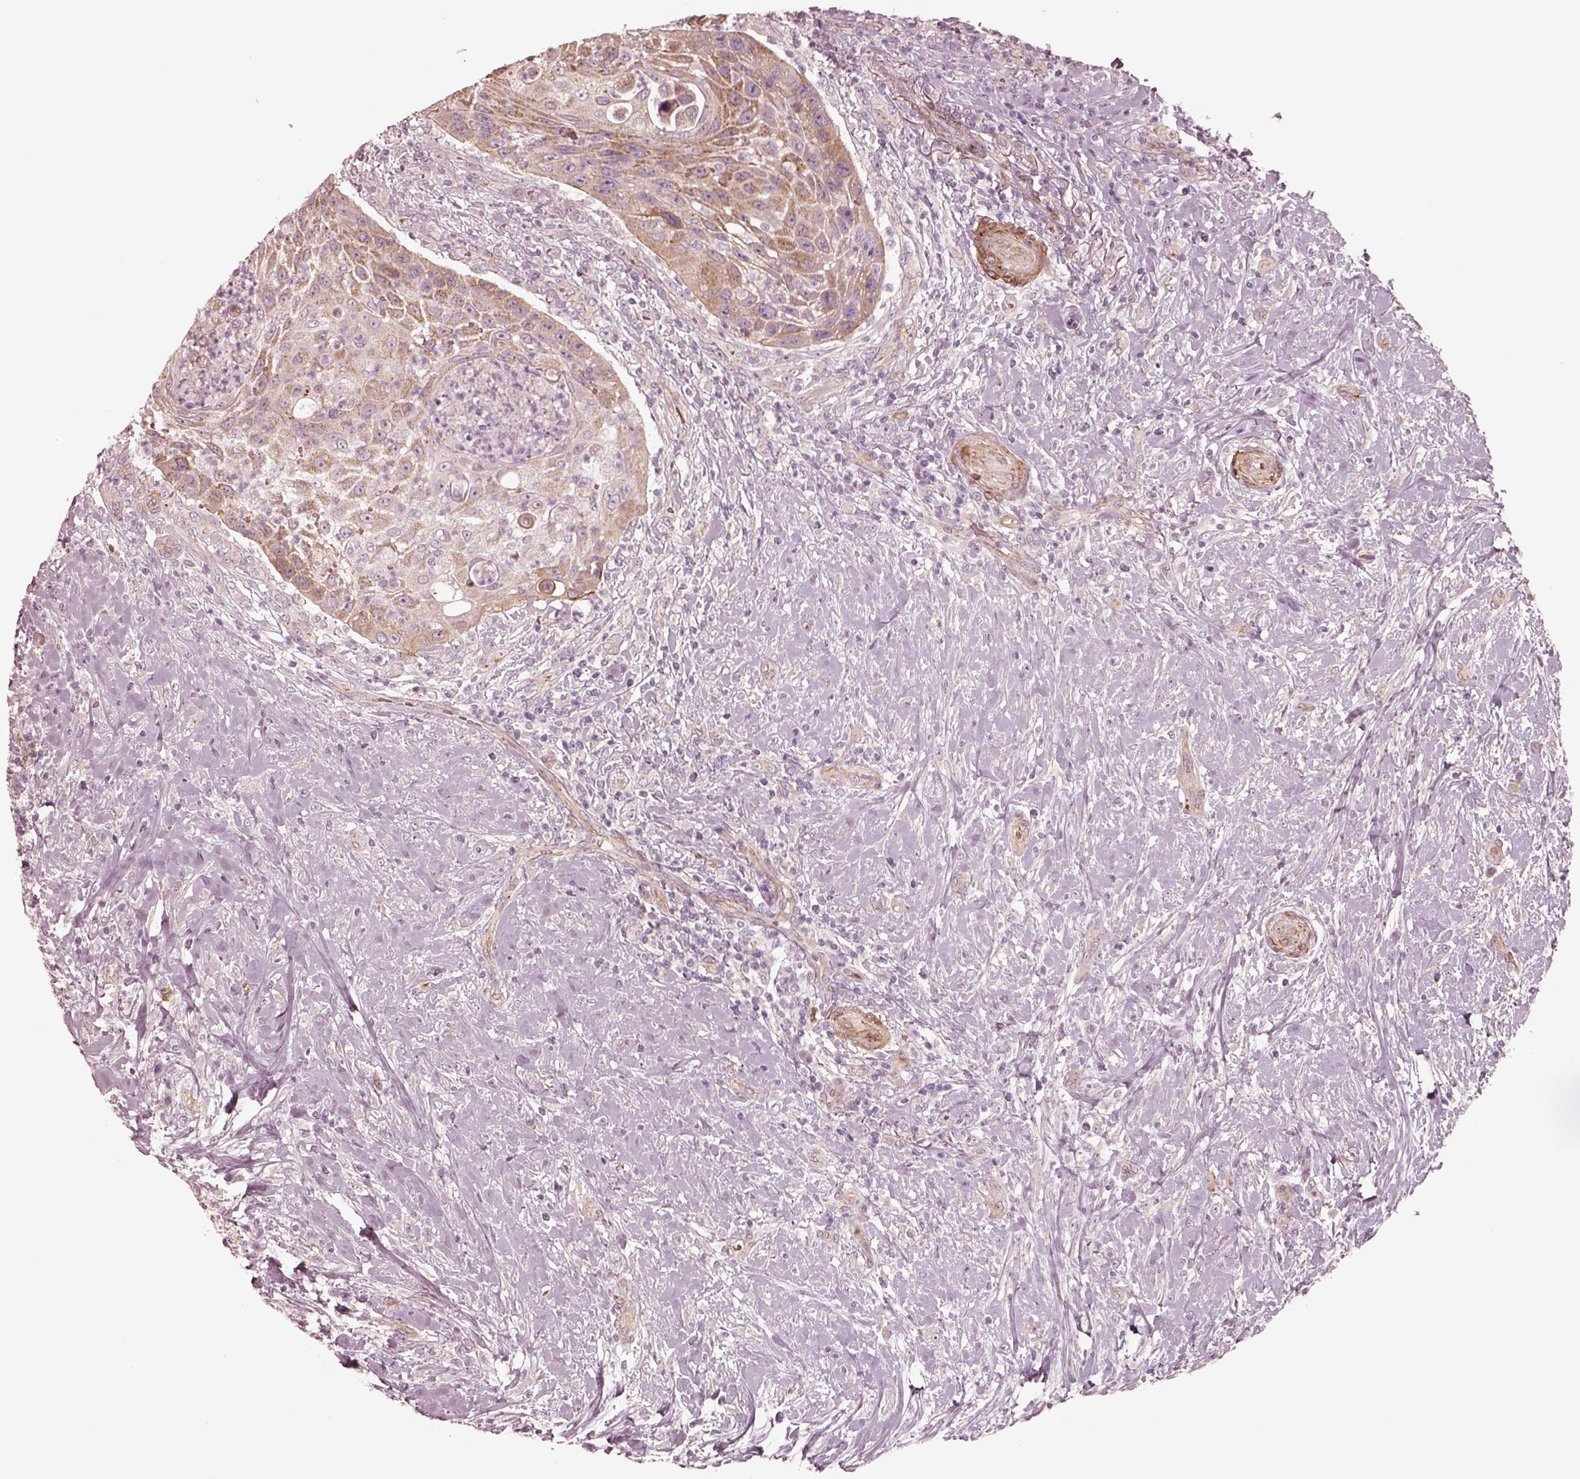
{"staining": {"intensity": "weak", "quantity": "25%-75%", "location": "cytoplasmic/membranous"}, "tissue": "head and neck cancer", "cell_type": "Tumor cells", "image_type": "cancer", "snomed": [{"axis": "morphology", "description": "Squamous cell carcinoma, NOS"}, {"axis": "topography", "description": "Head-Neck"}], "caption": "High-magnification brightfield microscopy of squamous cell carcinoma (head and neck) stained with DAB (3,3'-diaminobenzidine) (brown) and counterstained with hematoxylin (blue). tumor cells exhibit weak cytoplasmic/membranous positivity is present in approximately25%-75% of cells. Nuclei are stained in blue.", "gene": "CRYM", "patient": {"sex": "male", "age": 69}}